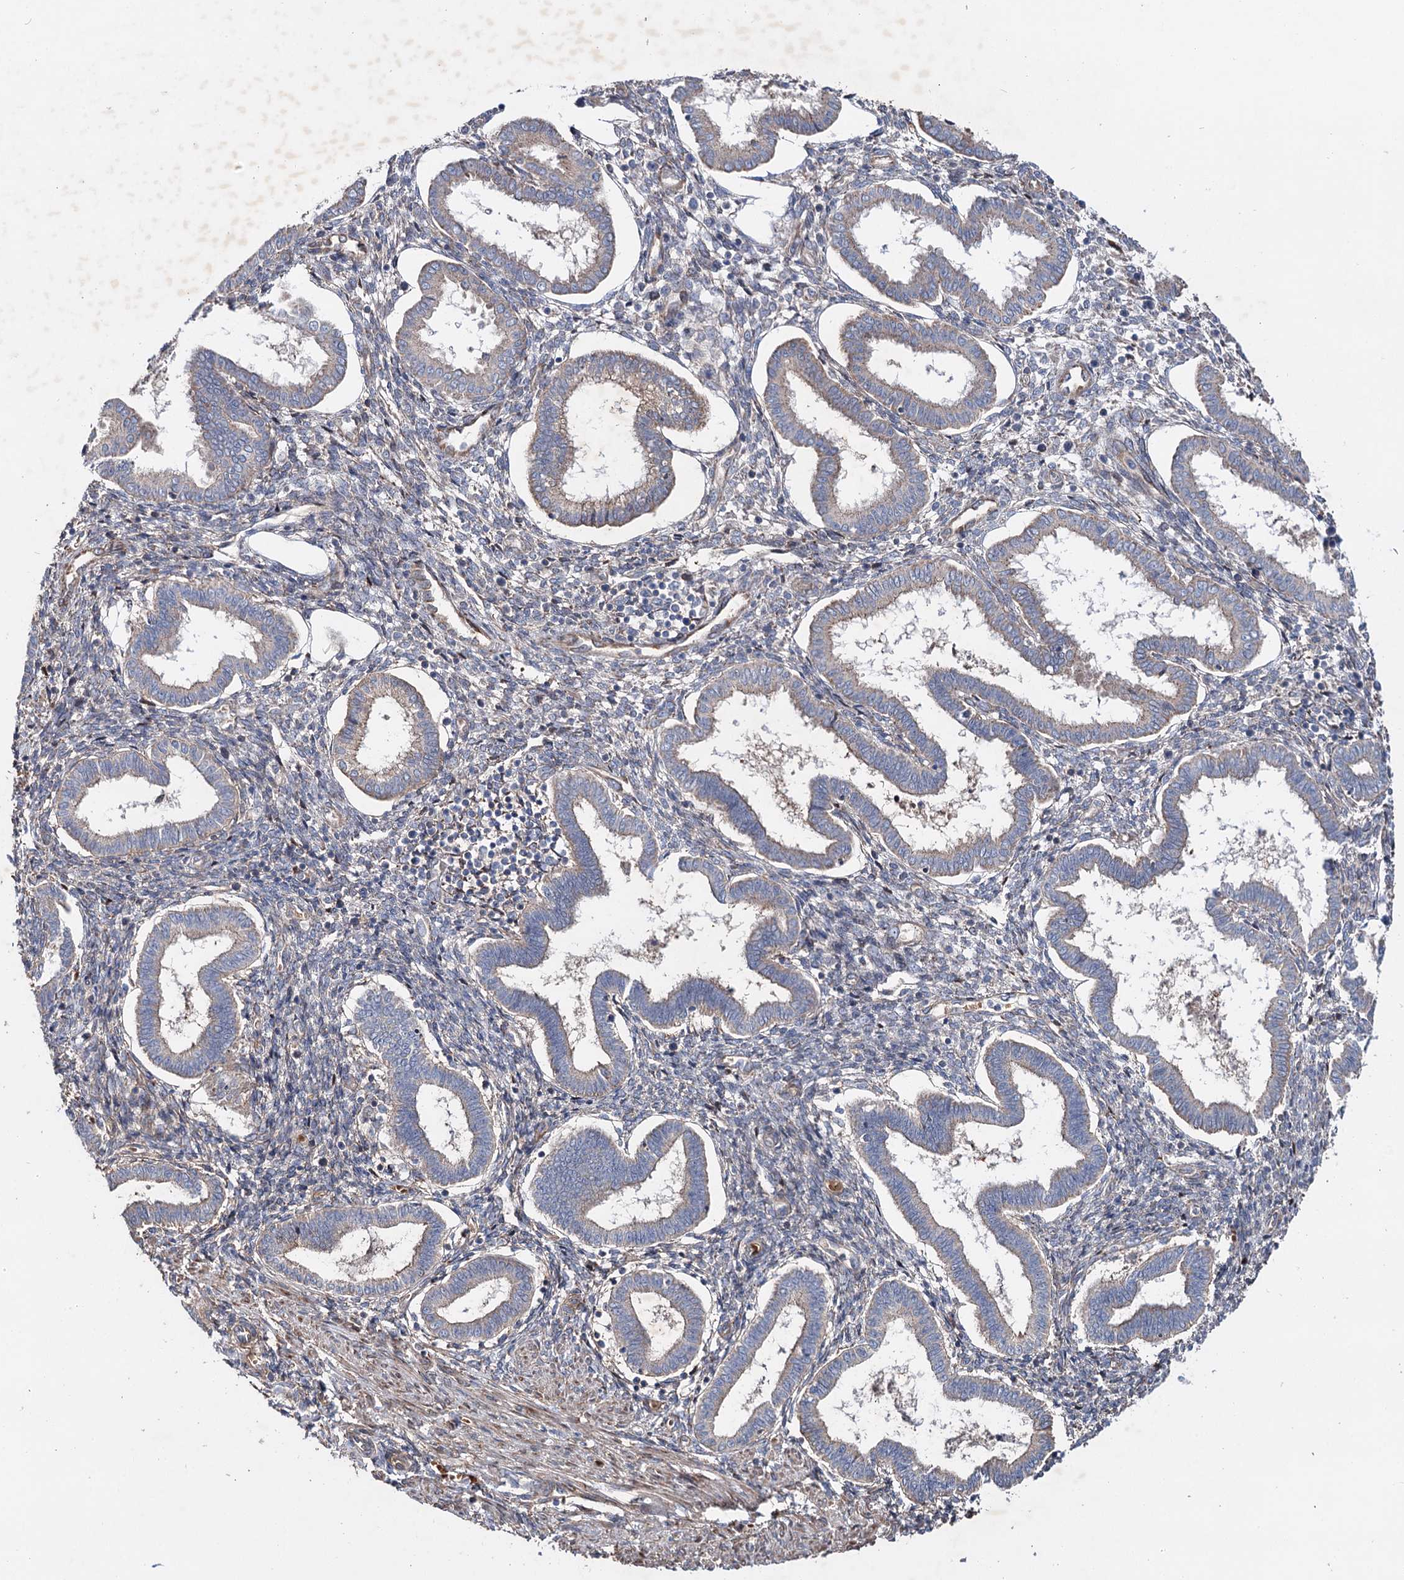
{"staining": {"intensity": "negative", "quantity": "none", "location": "none"}, "tissue": "endometrium", "cell_type": "Cells in endometrial stroma", "image_type": "normal", "snomed": [{"axis": "morphology", "description": "Normal tissue, NOS"}, {"axis": "topography", "description": "Endometrium"}], "caption": "An immunohistochemistry histopathology image of benign endometrium is shown. There is no staining in cells in endometrial stroma of endometrium. (Immunohistochemistry (ihc), brightfield microscopy, high magnification).", "gene": "PTDSS2", "patient": {"sex": "female", "age": 24}}